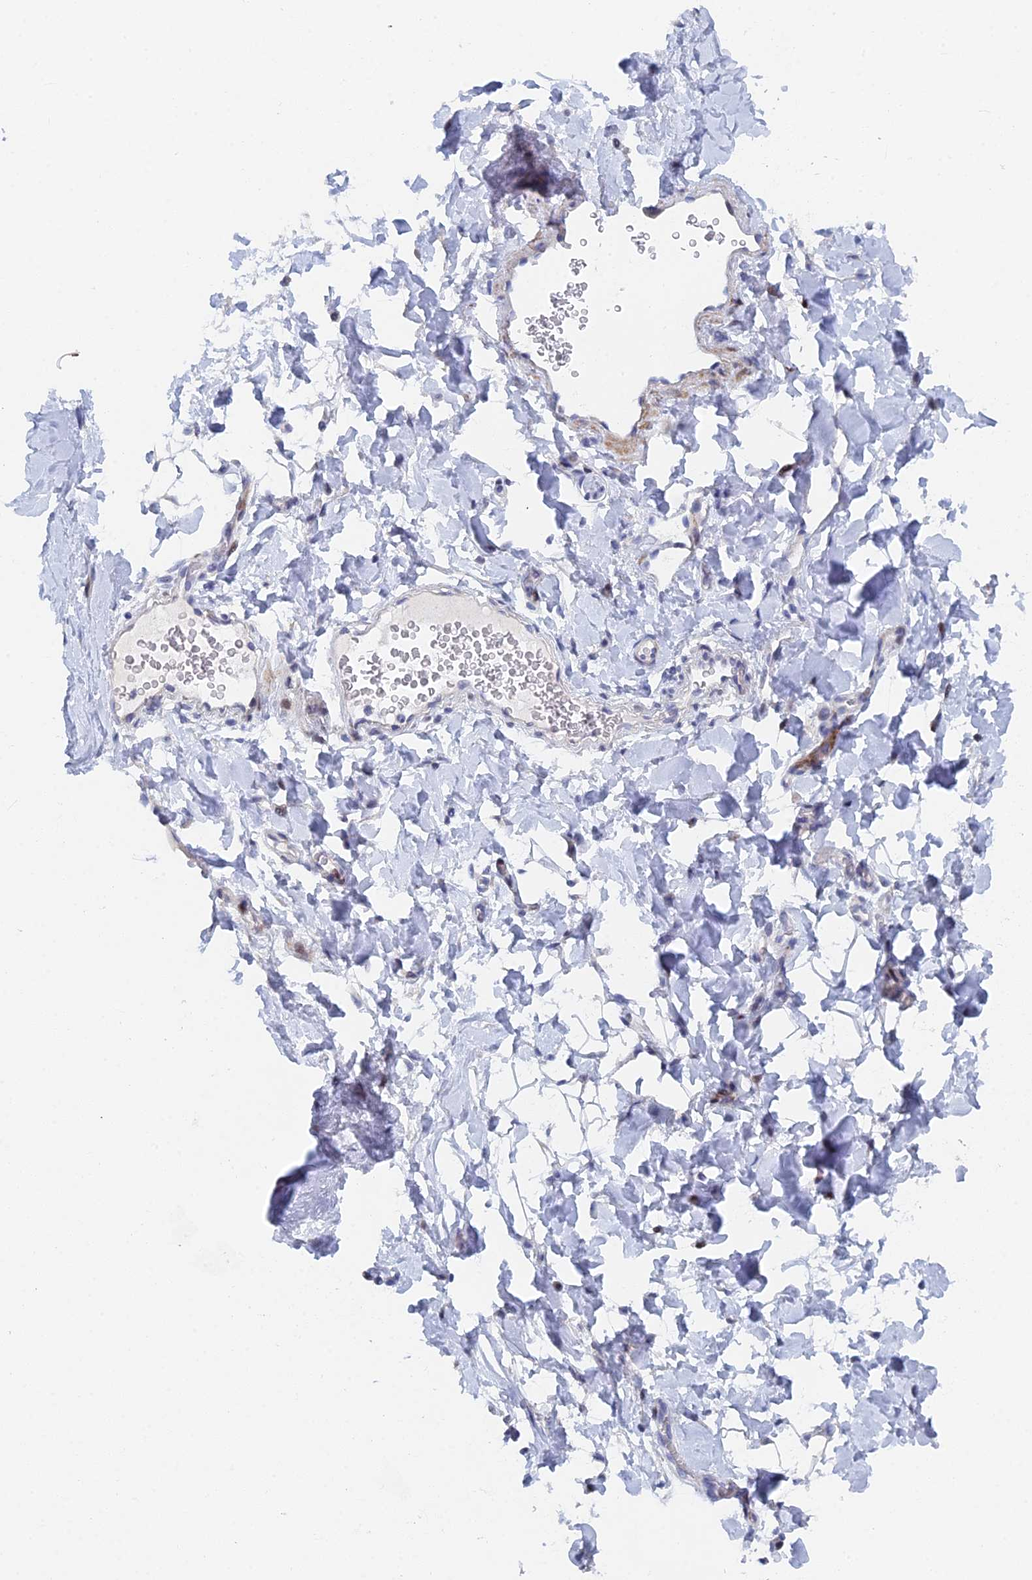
{"staining": {"intensity": "negative", "quantity": "none", "location": "none"}, "tissue": "adipose tissue", "cell_type": "Adipocytes", "image_type": "normal", "snomed": [{"axis": "morphology", "description": "Normal tissue, NOS"}, {"axis": "topography", "description": "Breast"}], "caption": "This is a histopathology image of immunohistochemistry staining of normal adipose tissue, which shows no positivity in adipocytes. (Immunohistochemistry (ihc), brightfield microscopy, high magnification).", "gene": "DRGX", "patient": {"sex": "female", "age": 26}}